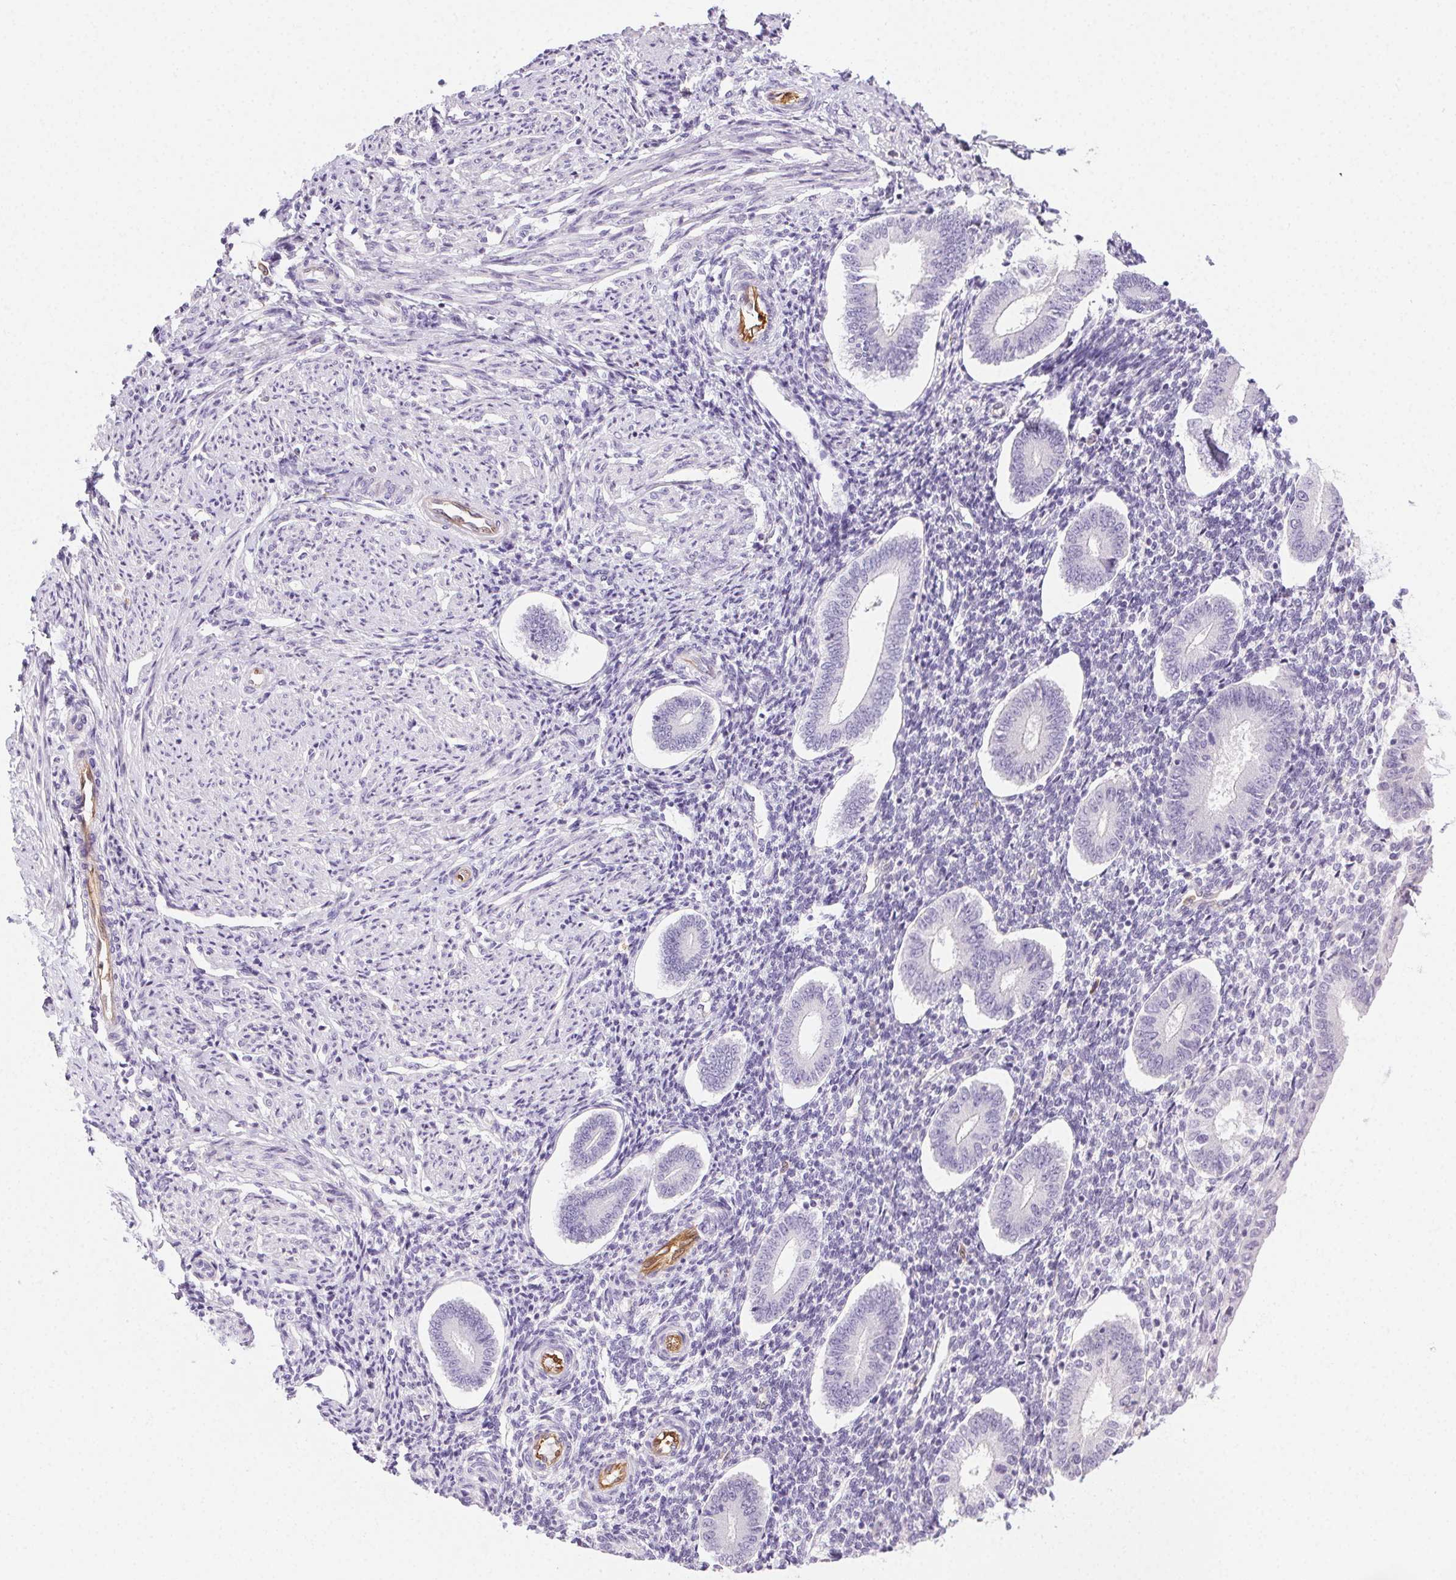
{"staining": {"intensity": "negative", "quantity": "none", "location": "none"}, "tissue": "endometrium", "cell_type": "Cells in endometrial stroma", "image_type": "normal", "snomed": [{"axis": "morphology", "description": "Normal tissue, NOS"}, {"axis": "topography", "description": "Endometrium"}], "caption": "This is a histopathology image of immunohistochemistry staining of unremarkable endometrium, which shows no expression in cells in endometrial stroma. (IHC, brightfield microscopy, high magnification).", "gene": "TMEM45A", "patient": {"sex": "female", "age": 40}}